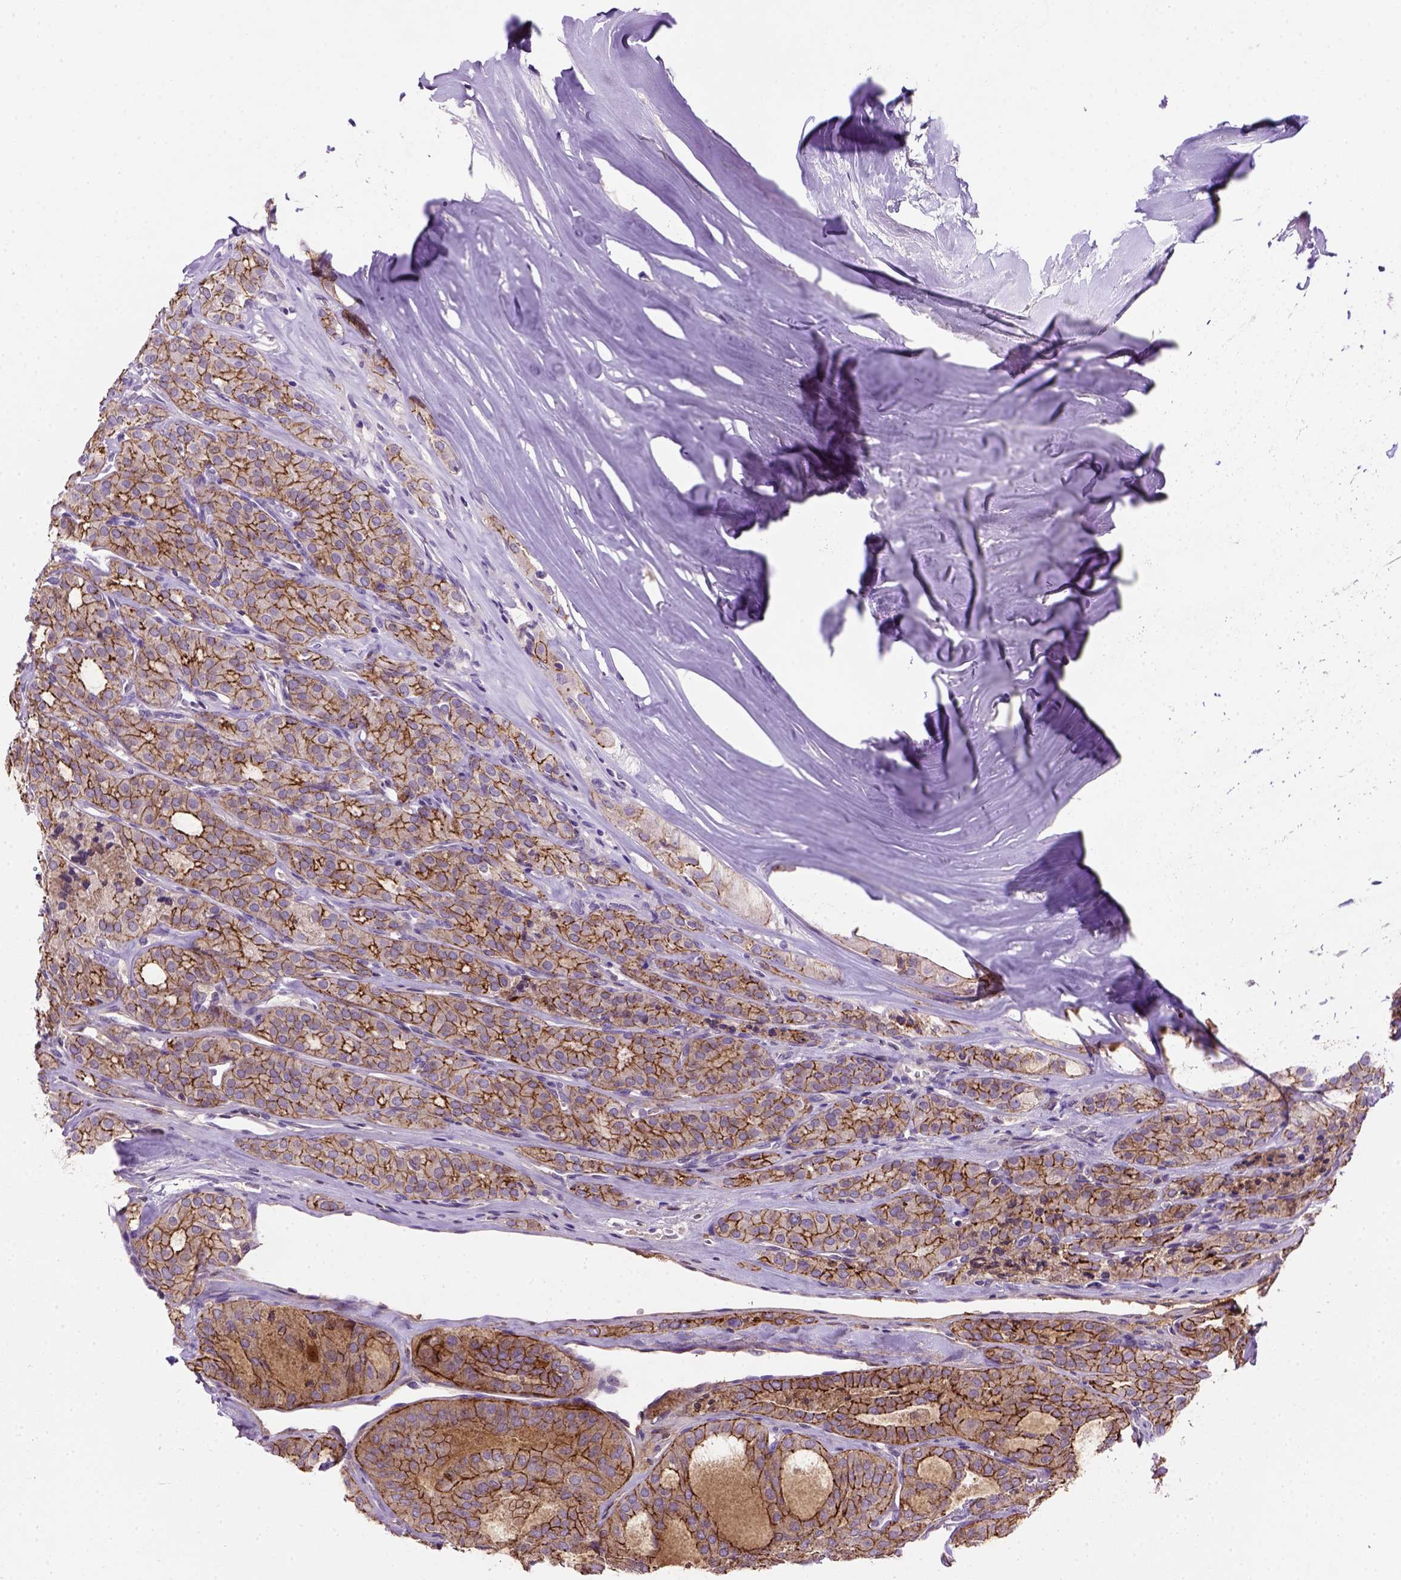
{"staining": {"intensity": "strong", "quantity": ">75%", "location": "cytoplasmic/membranous"}, "tissue": "thyroid cancer", "cell_type": "Tumor cells", "image_type": "cancer", "snomed": [{"axis": "morphology", "description": "Follicular adenoma carcinoma, NOS"}, {"axis": "topography", "description": "Thyroid gland"}], "caption": "Tumor cells demonstrate high levels of strong cytoplasmic/membranous expression in about >75% of cells in follicular adenoma carcinoma (thyroid).", "gene": "CDH1", "patient": {"sex": "male", "age": 75}}